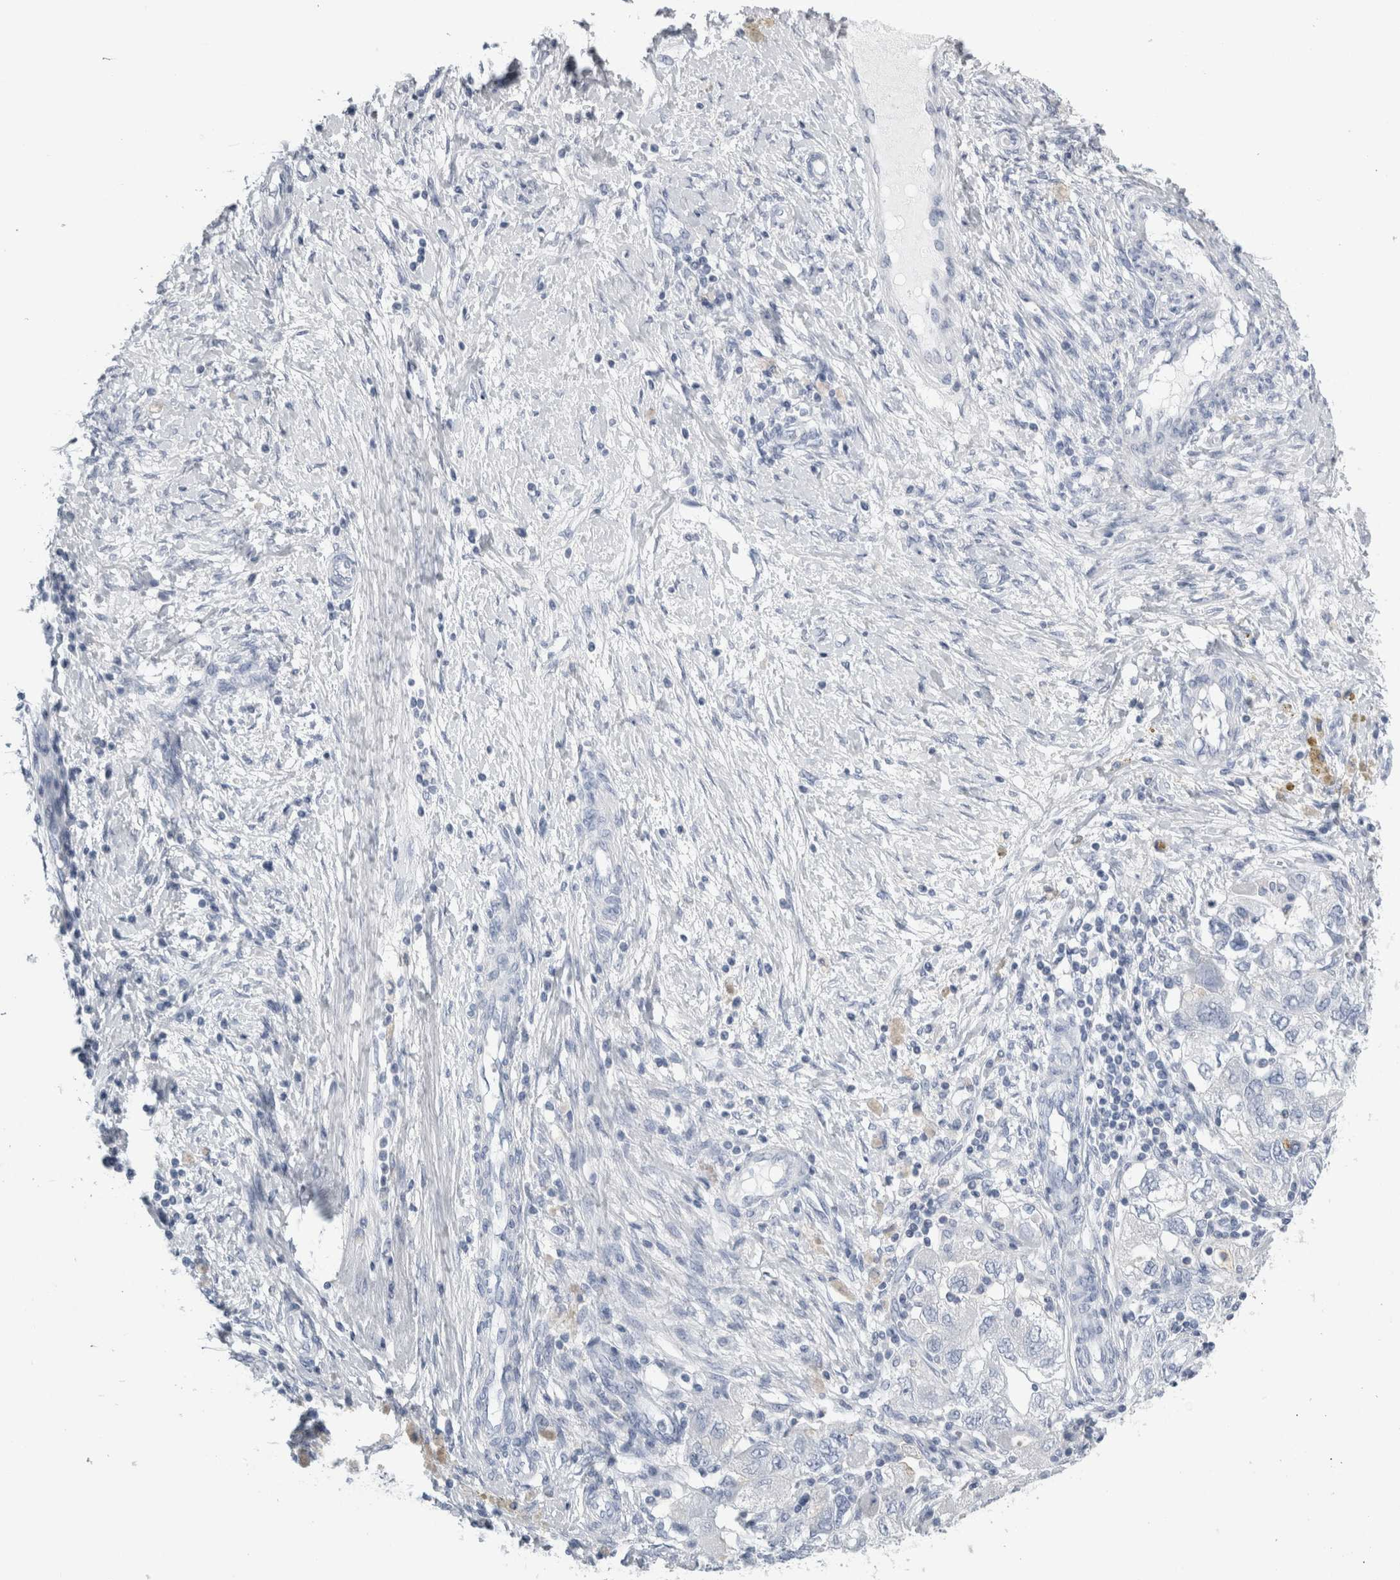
{"staining": {"intensity": "negative", "quantity": "none", "location": "none"}, "tissue": "ovarian cancer", "cell_type": "Tumor cells", "image_type": "cancer", "snomed": [{"axis": "morphology", "description": "Carcinoma, NOS"}, {"axis": "morphology", "description": "Cystadenocarcinoma, serous, NOS"}, {"axis": "topography", "description": "Ovary"}], "caption": "This micrograph is of ovarian cancer (carcinoma) stained with immunohistochemistry (IHC) to label a protein in brown with the nuclei are counter-stained blue. There is no expression in tumor cells.", "gene": "ANKFY1", "patient": {"sex": "female", "age": 69}}